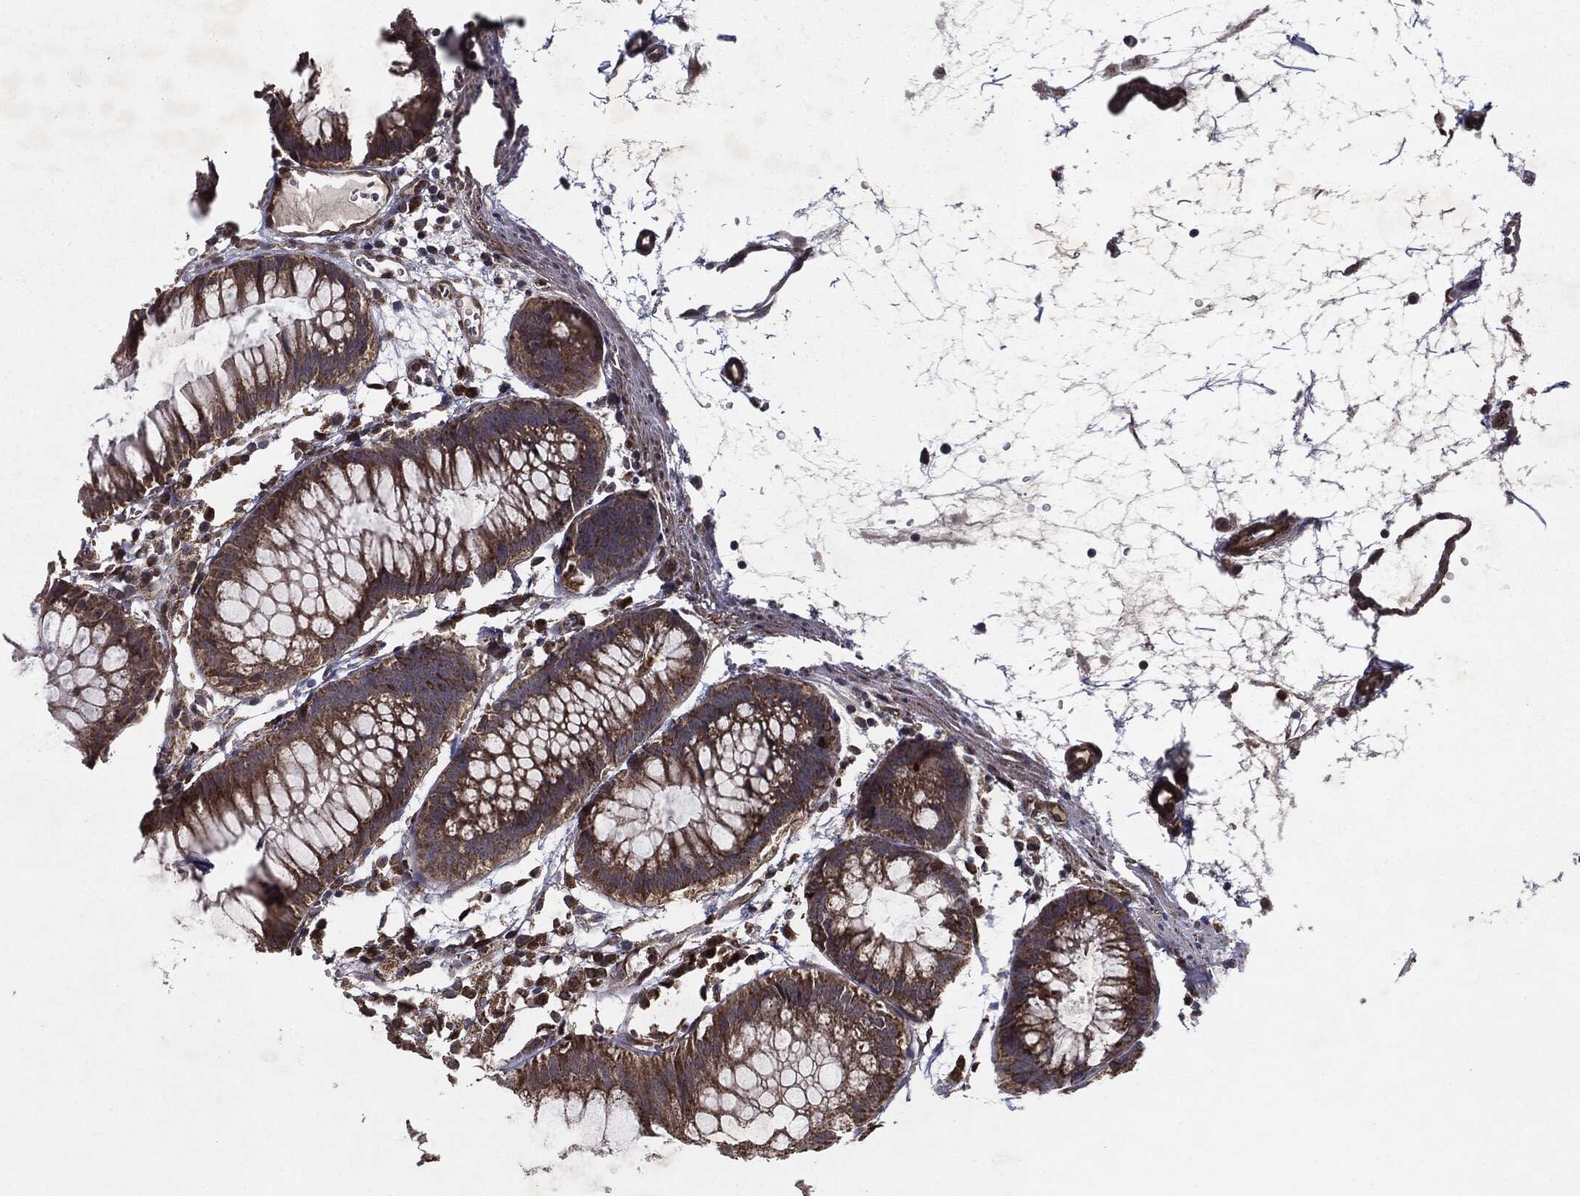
{"staining": {"intensity": "strong", "quantity": "25%-75%", "location": "cytoplasmic/membranous"}, "tissue": "colon", "cell_type": "Endothelial cells", "image_type": "normal", "snomed": [{"axis": "morphology", "description": "Normal tissue, NOS"}, {"axis": "morphology", "description": "Adenocarcinoma, NOS"}, {"axis": "topography", "description": "Colon"}], "caption": "DAB immunohistochemical staining of unremarkable colon exhibits strong cytoplasmic/membranous protein expression in approximately 25%-75% of endothelial cells.", "gene": "HDAC5", "patient": {"sex": "male", "age": 65}}